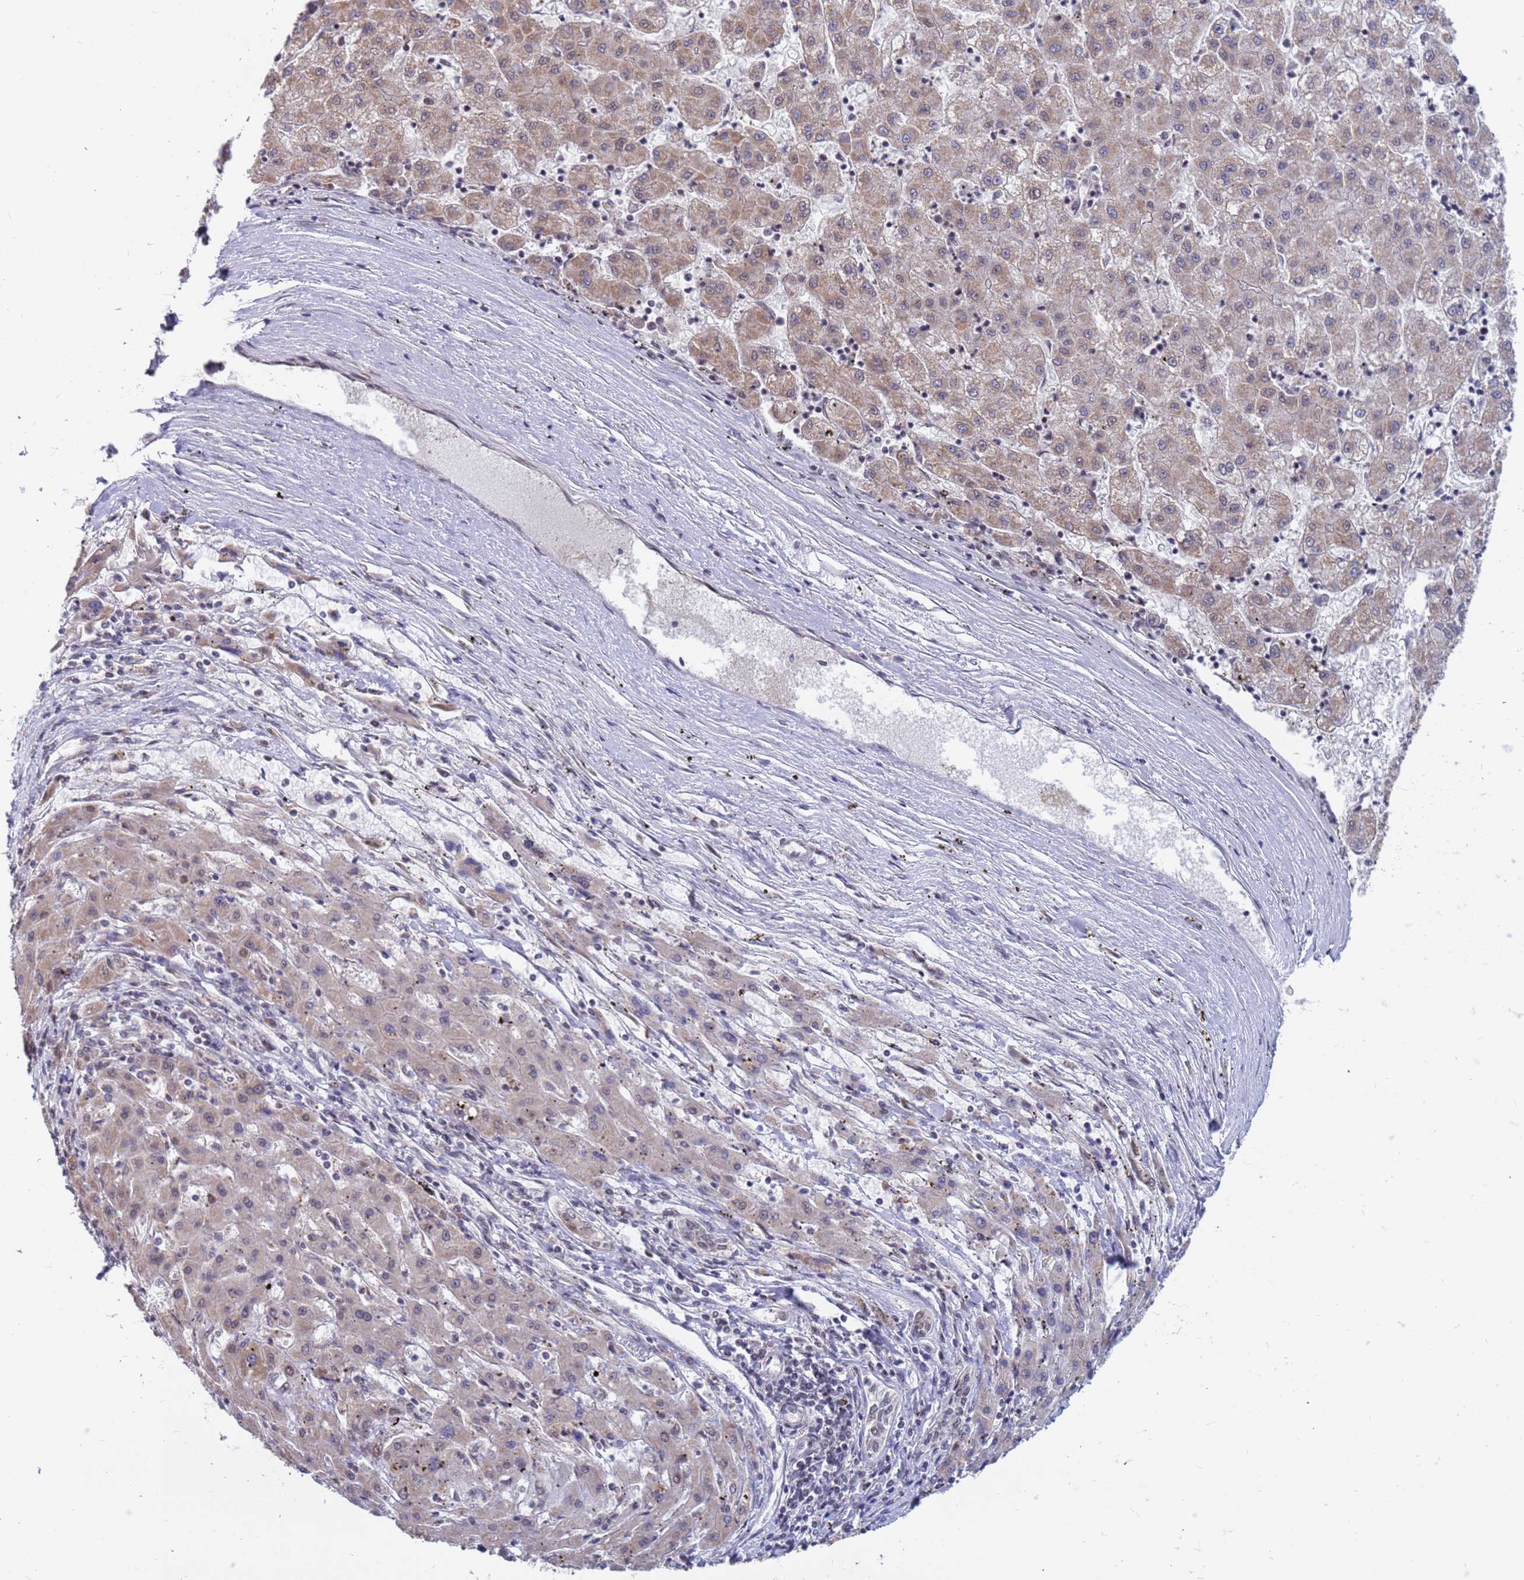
{"staining": {"intensity": "weak", "quantity": "25%-75%", "location": "cytoplasmic/membranous"}, "tissue": "liver cancer", "cell_type": "Tumor cells", "image_type": "cancer", "snomed": [{"axis": "morphology", "description": "Carcinoma, Hepatocellular, NOS"}, {"axis": "topography", "description": "Liver"}], "caption": "This histopathology image reveals immunohistochemistry (IHC) staining of human liver cancer (hepatocellular carcinoma), with low weak cytoplasmic/membranous positivity in approximately 25%-75% of tumor cells.", "gene": "DENND2B", "patient": {"sex": "male", "age": 72}}